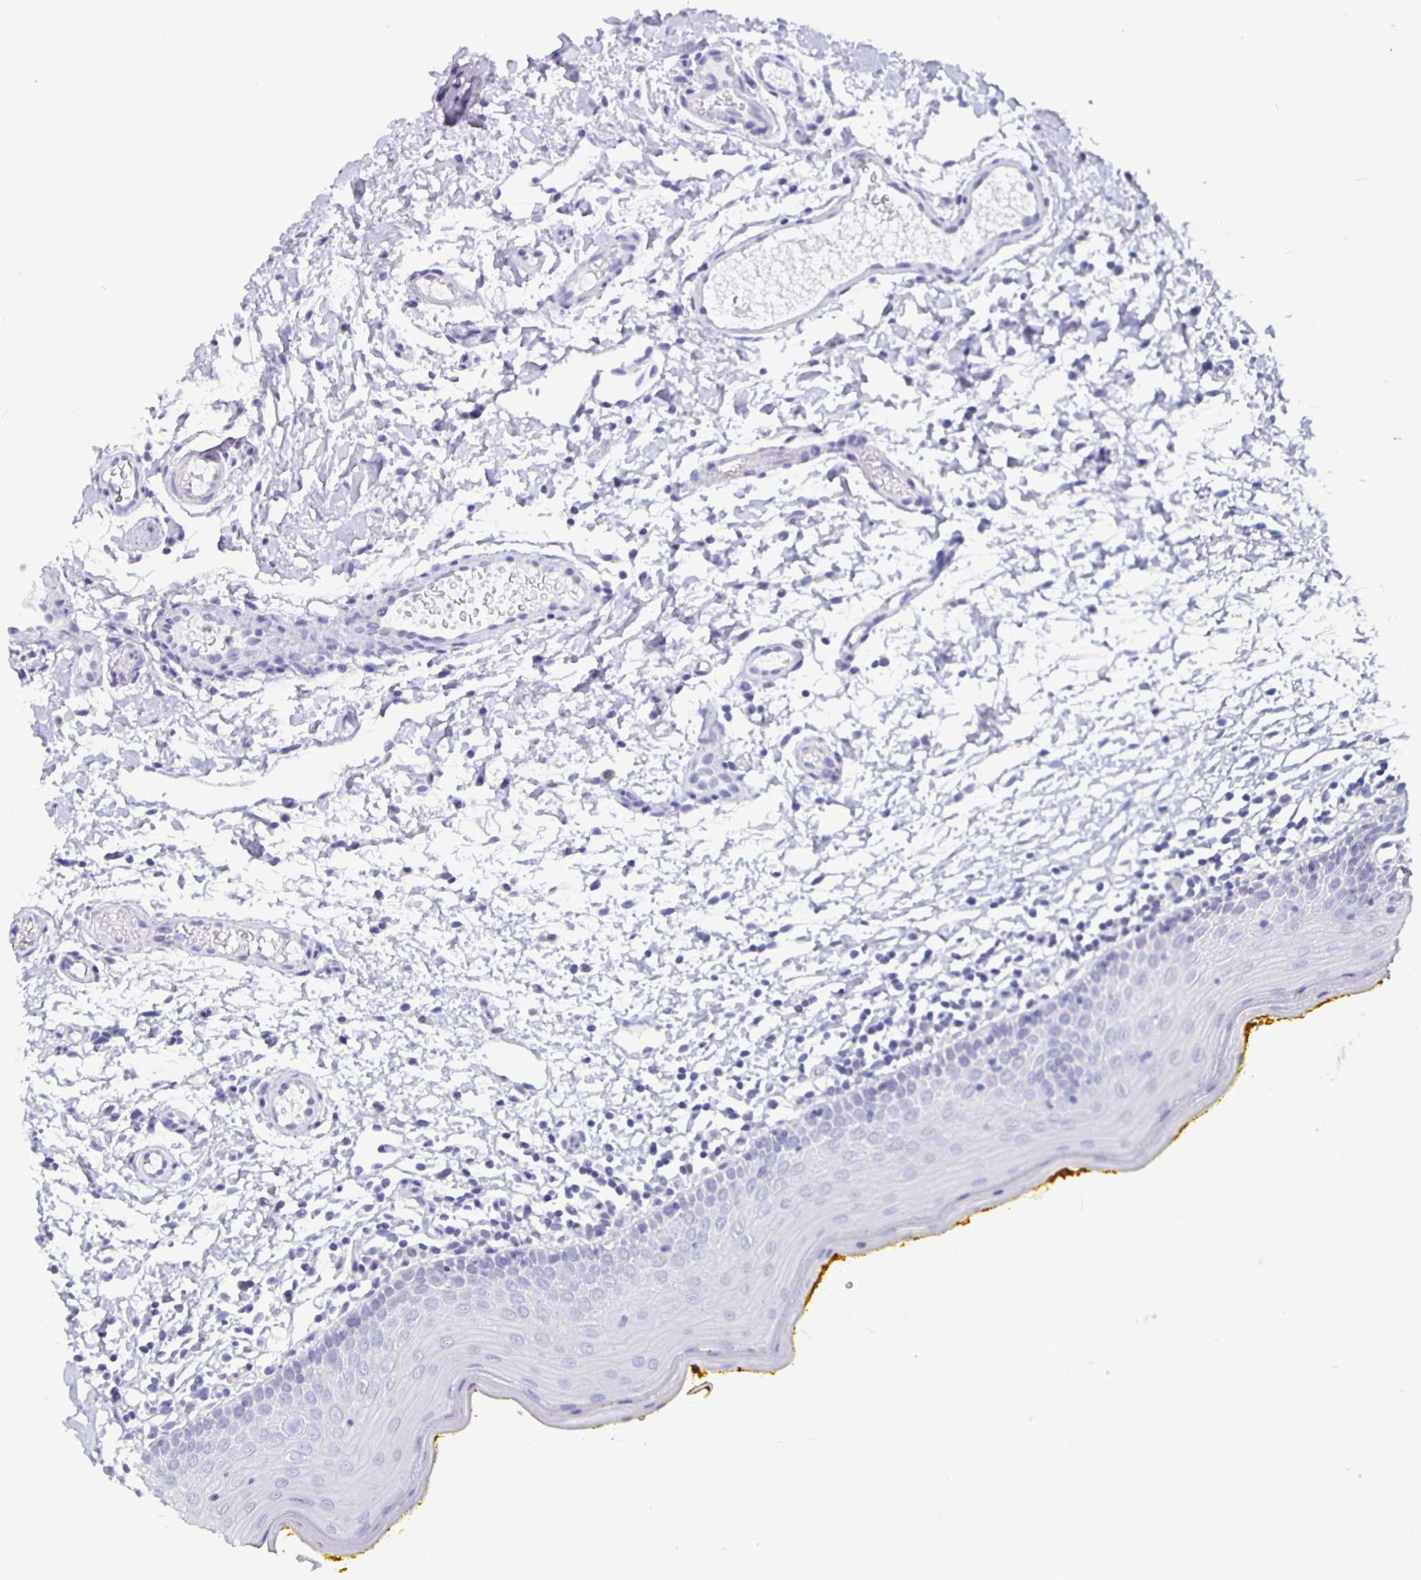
{"staining": {"intensity": "negative", "quantity": "none", "location": "none"}, "tissue": "oral mucosa", "cell_type": "Squamous epithelial cells", "image_type": "normal", "snomed": [{"axis": "morphology", "description": "Normal tissue, NOS"}, {"axis": "topography", "description": "Oral tissue"}, {"axis": "topography", "description": "Tounge, NOS"}], "caption": "This is a histopathology image of IHC staining of benign oral mucosa, which shows no staining in squamous epithelial cells. The staining was performed using DAB to visualize the protein expression in brown, while the nuclei were stained in blue with hematoxylin (Magnification: 20x).", "gene": "GPX4", "patient": {"sex": "female", "age": 58}}